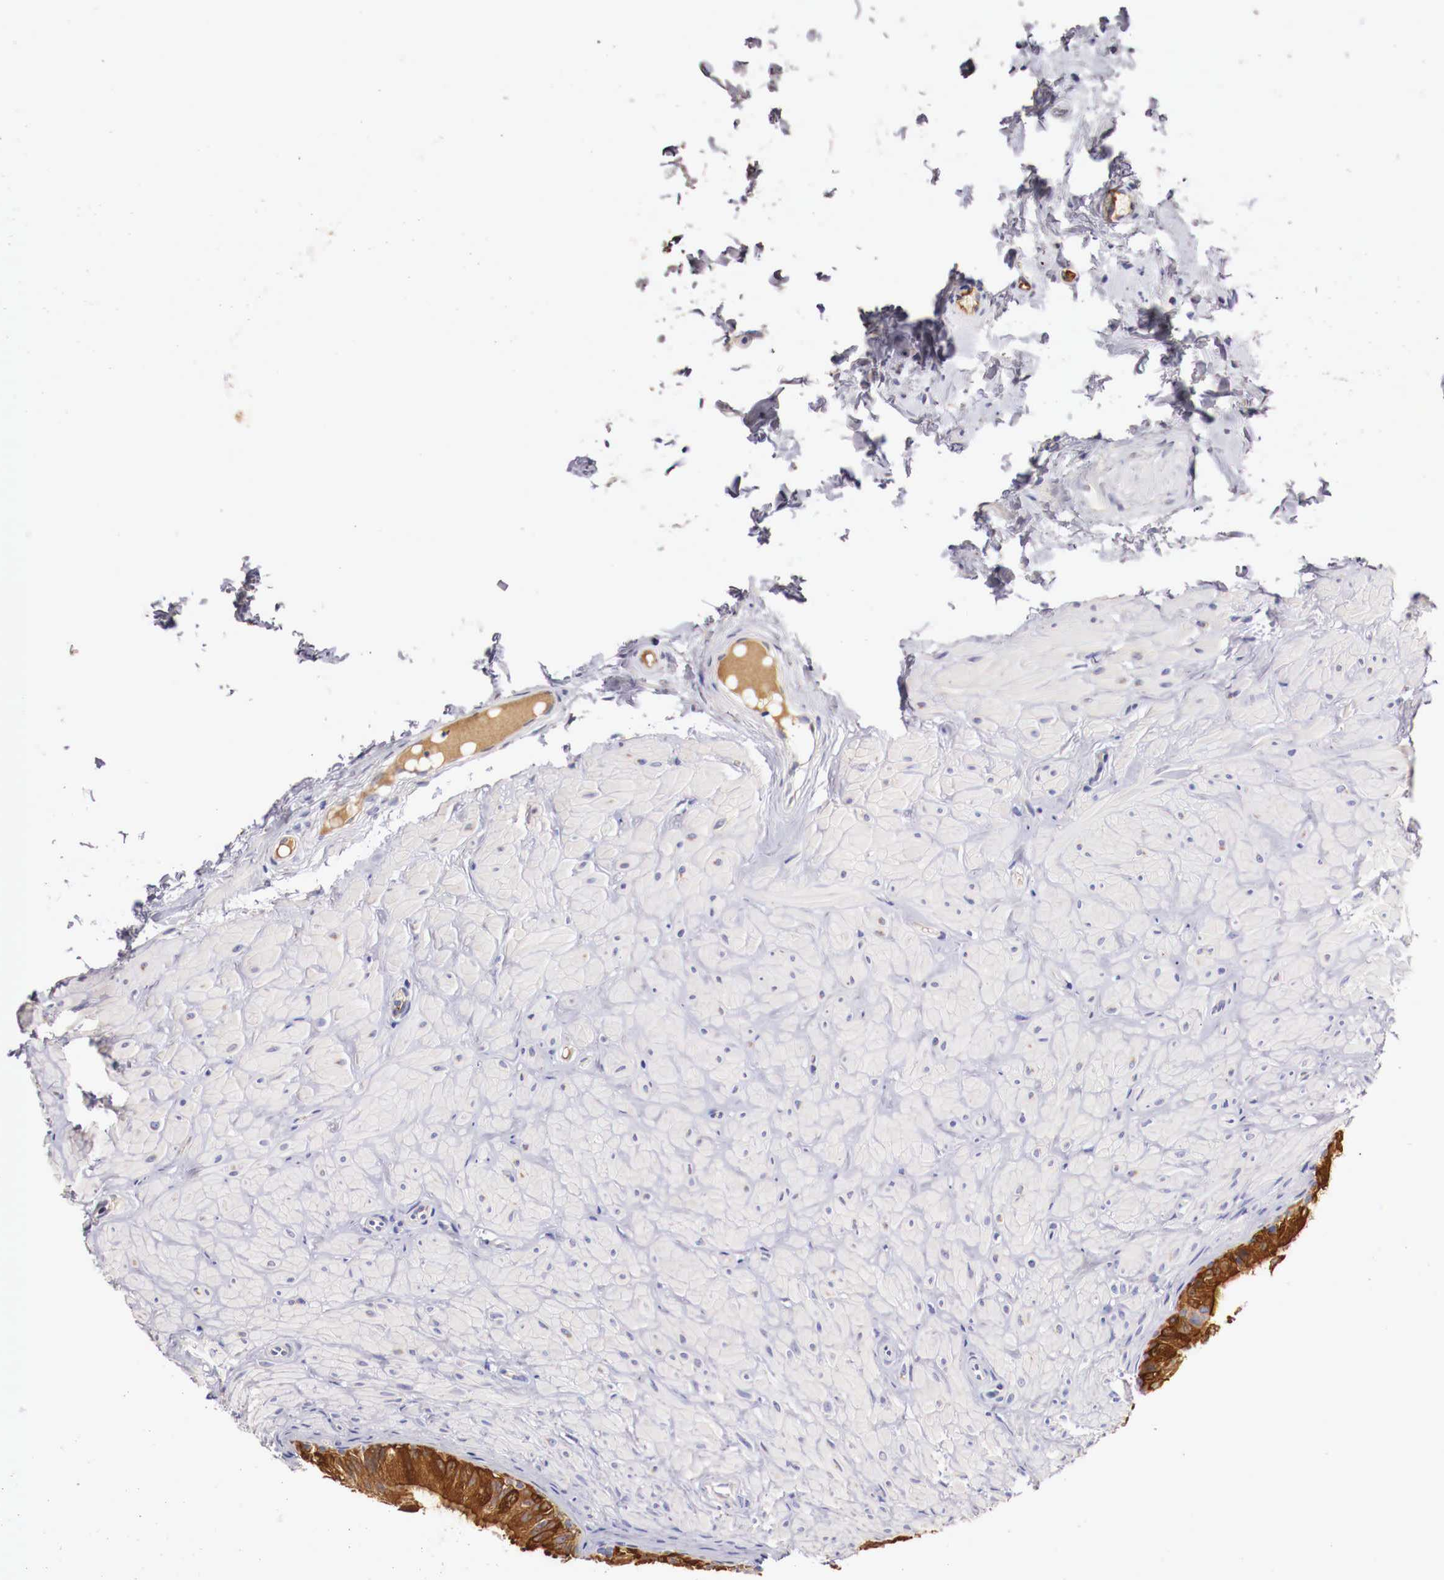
{"staining": {"intensity": "strong", "quantity": ">75%", "location": "cytoplasmic/membranous"}, "tissue": "epididymis", "cell_type": "Glandular cells", "image_type": "normal", "snomed": [{"axis": "morphology", "description": "Normal tissue, NOS"}, {"axis": "topography", "description": "Epididymis"}], "caption": "IHC staining of normal epididymis, which reveals high levels of strong cytoplasmic/membranous positivity in approximately >75% of glandular cells indicating strong cytoplasmic/membranous protein expression. The staining was performed using DAB (brown) for protein detection and nuclei were counterstained in hematoxylin (blue).", "gene": "PITPNA", "patient": {"sex": "male", "age": 52}}